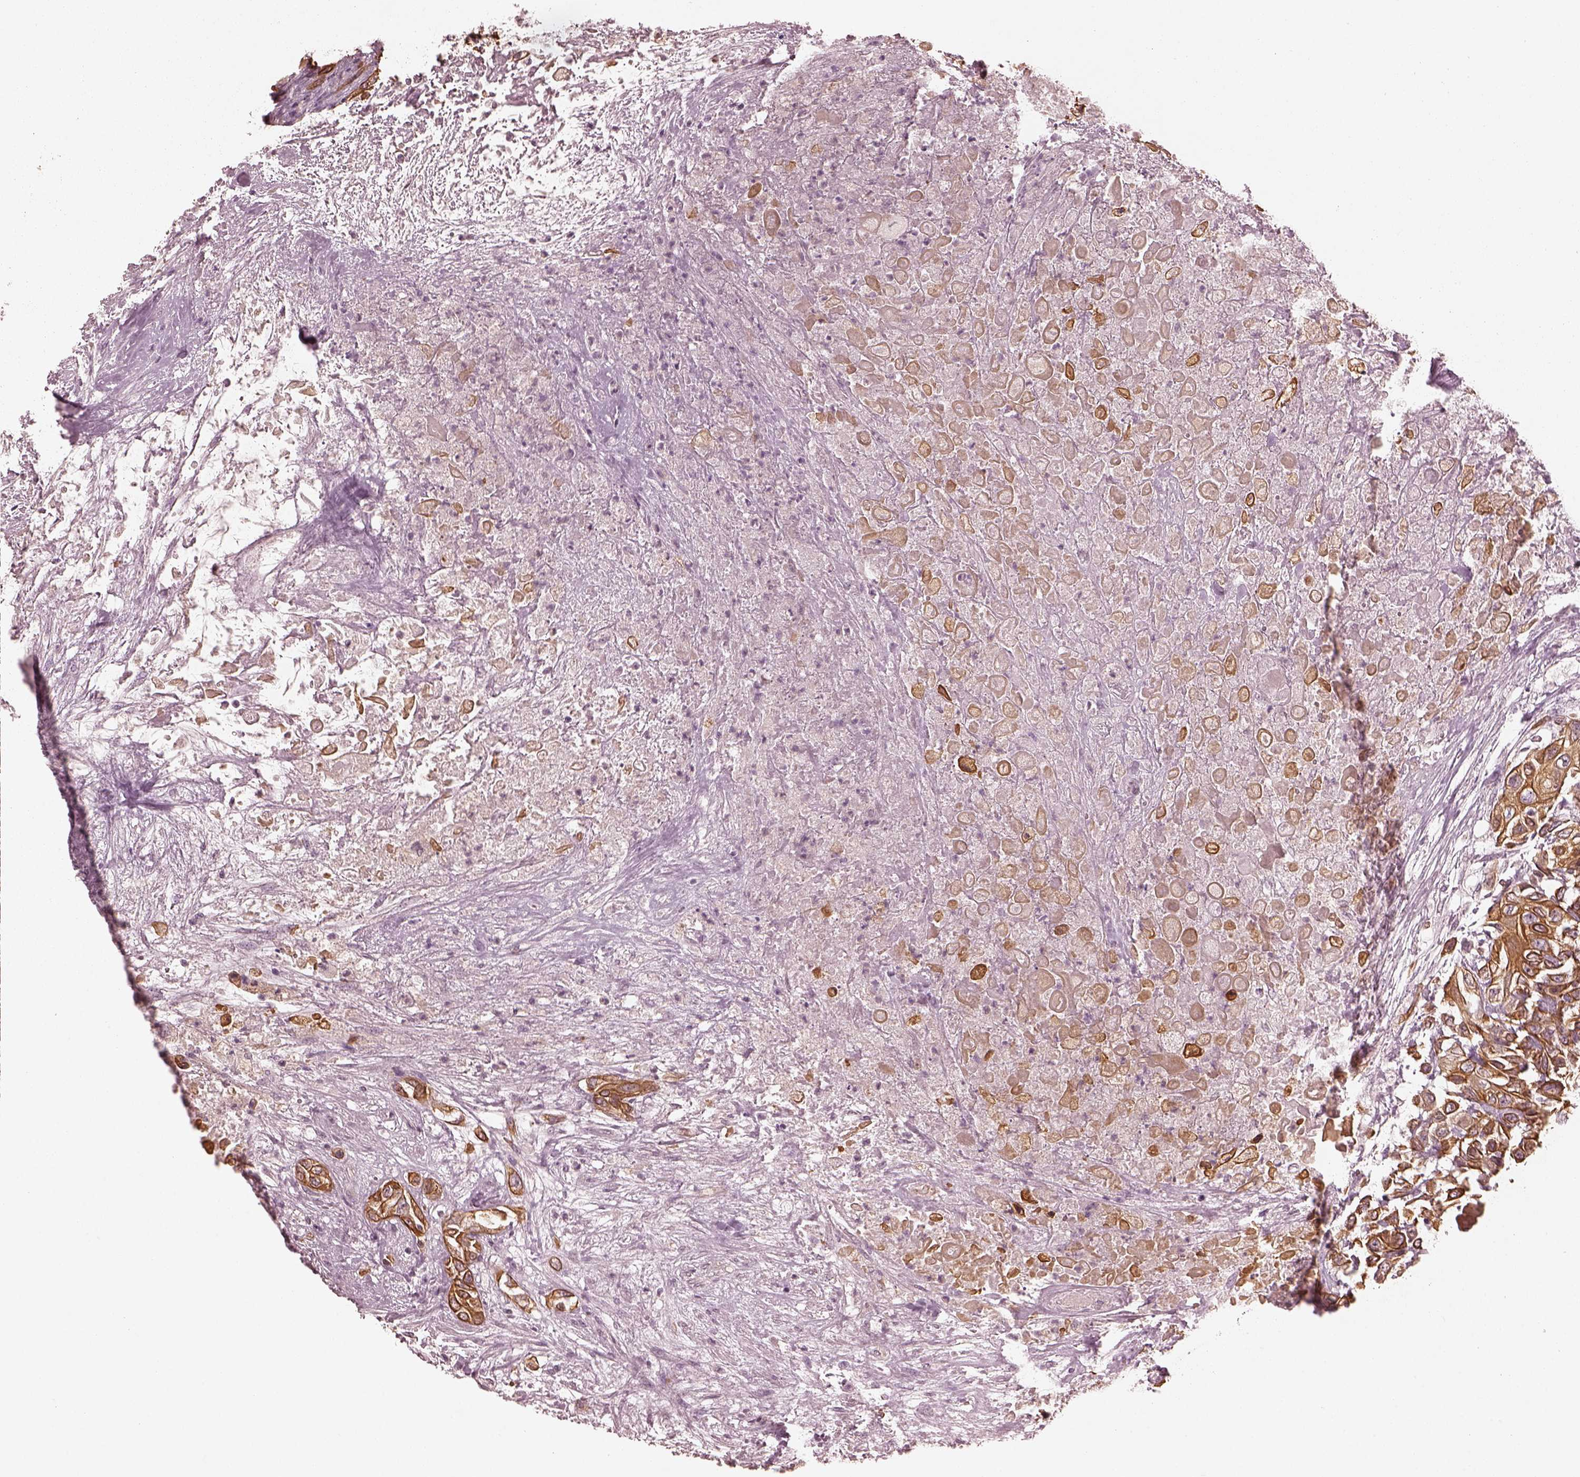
{"staining": {"intensity": "strong", "quantity": ">75%", "location": "cytoplasmic/membranous"}, "tissue": "urothelial cancer", "cell_type": "Tumor cells", "image_type": "cancer", "snomed": [{"axis": "morphology", "description": "Urothelial carcinoma, High grade"}, {"axis": "topography", "description": "Urinary bladder"}], "caption": "Brown immunohistochemical staining in urothelial cancer shows strong cytoplasmic/membranous staining in about >75% of tumor cells.", "gene": "KRT79", "patient": {"sex": "female", "age": 56}}